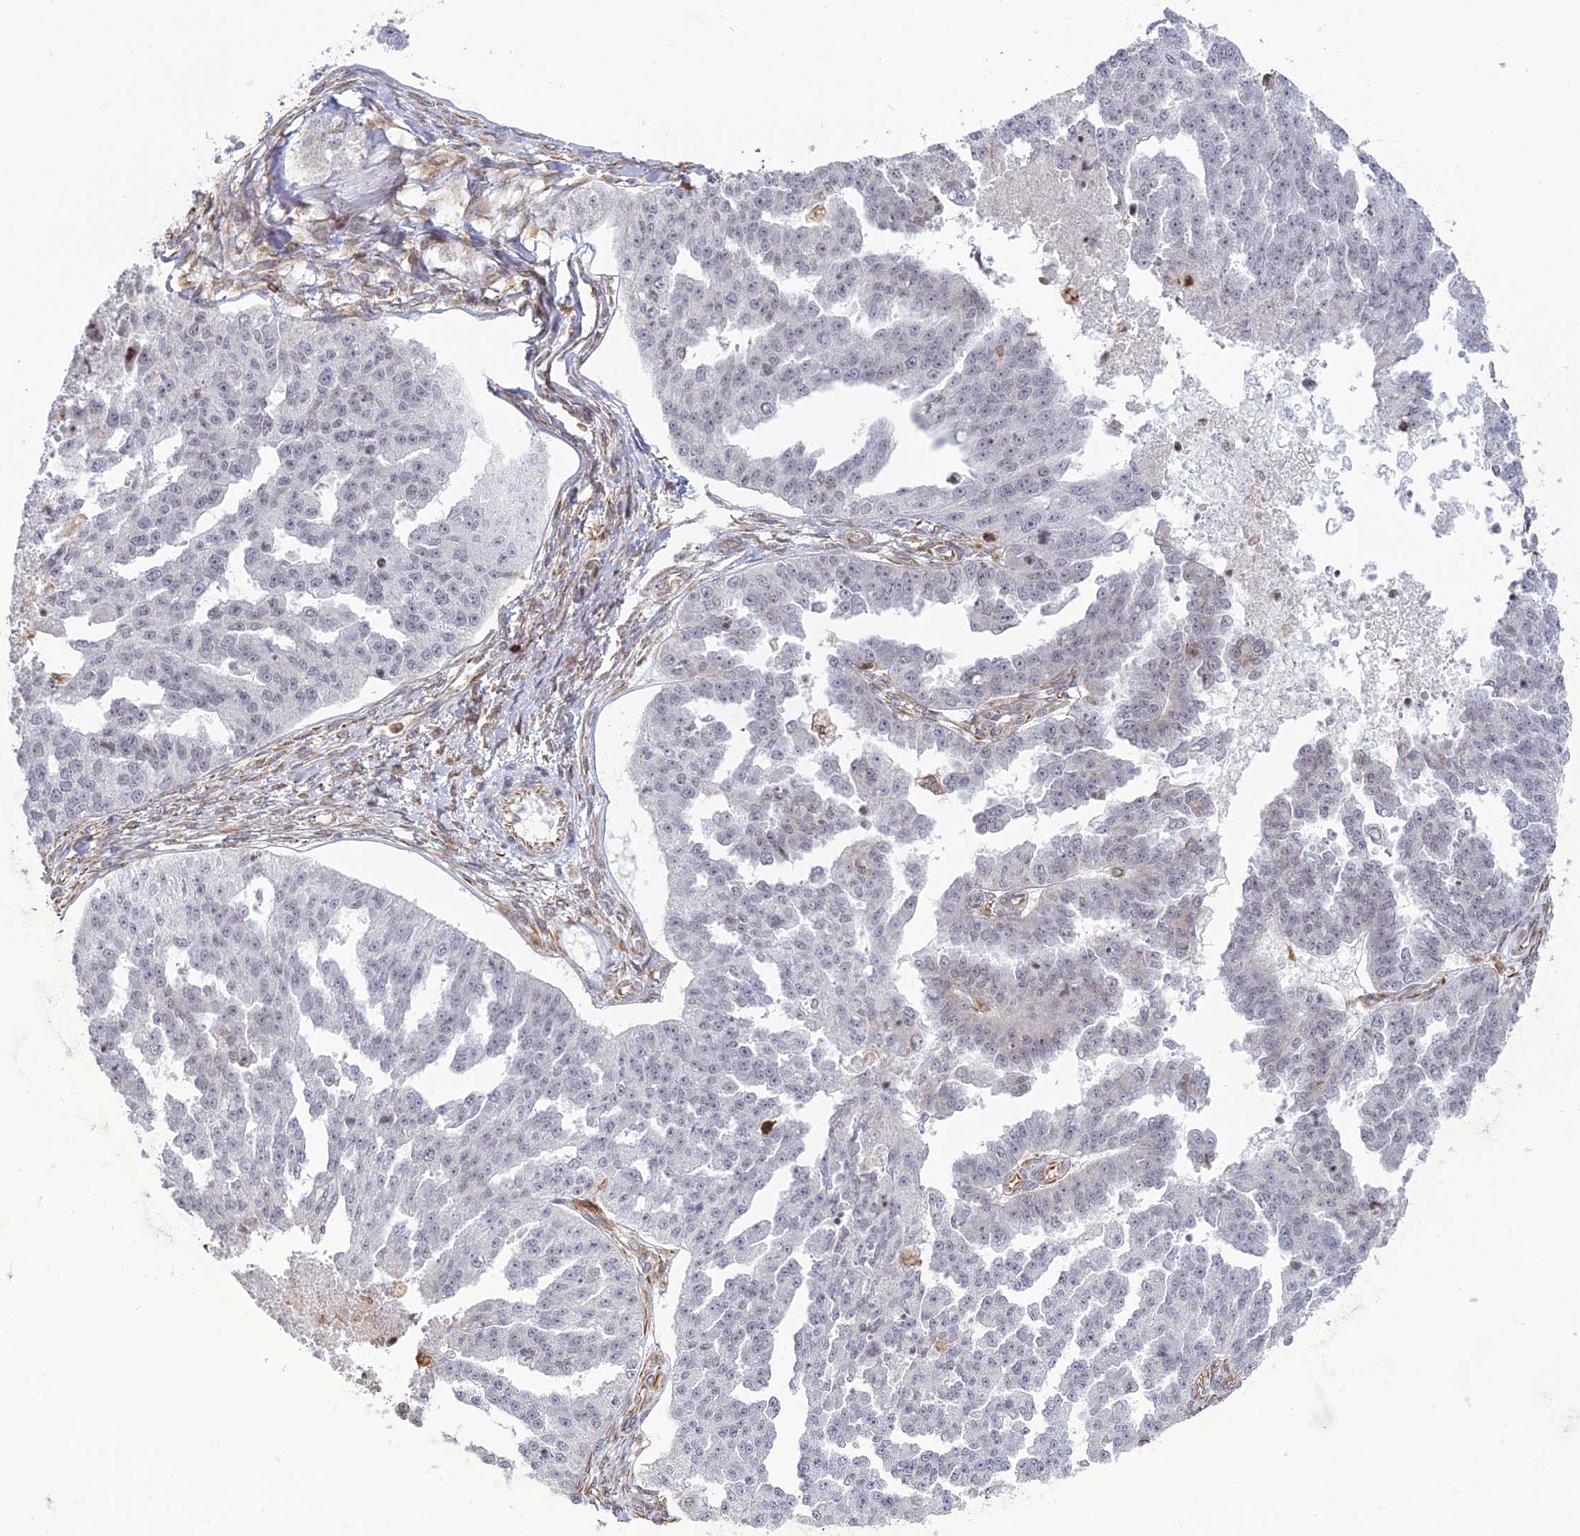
{"staining": {"intensity": "negative", "quantity": "none", "location": "none"}, "tissue": "ovarian cancer", "cell_type": "Tumor cells", "image_type": "cancer", "snomed": [{"axis": "morphology", "description": "Cystadenocarcinoma, serous, NOS"}, {"axis": "topography", "description": "Ovary"}], "caption": "Tumor cells show no significant expression in serous cystadenocarcinoma (ovarian). The staining is performed using DAB brown chromogen with nuclei counter-stained in using hematoxylin.", "gene": "APOBR", "patient": {"sex": "female", "age": 58}}